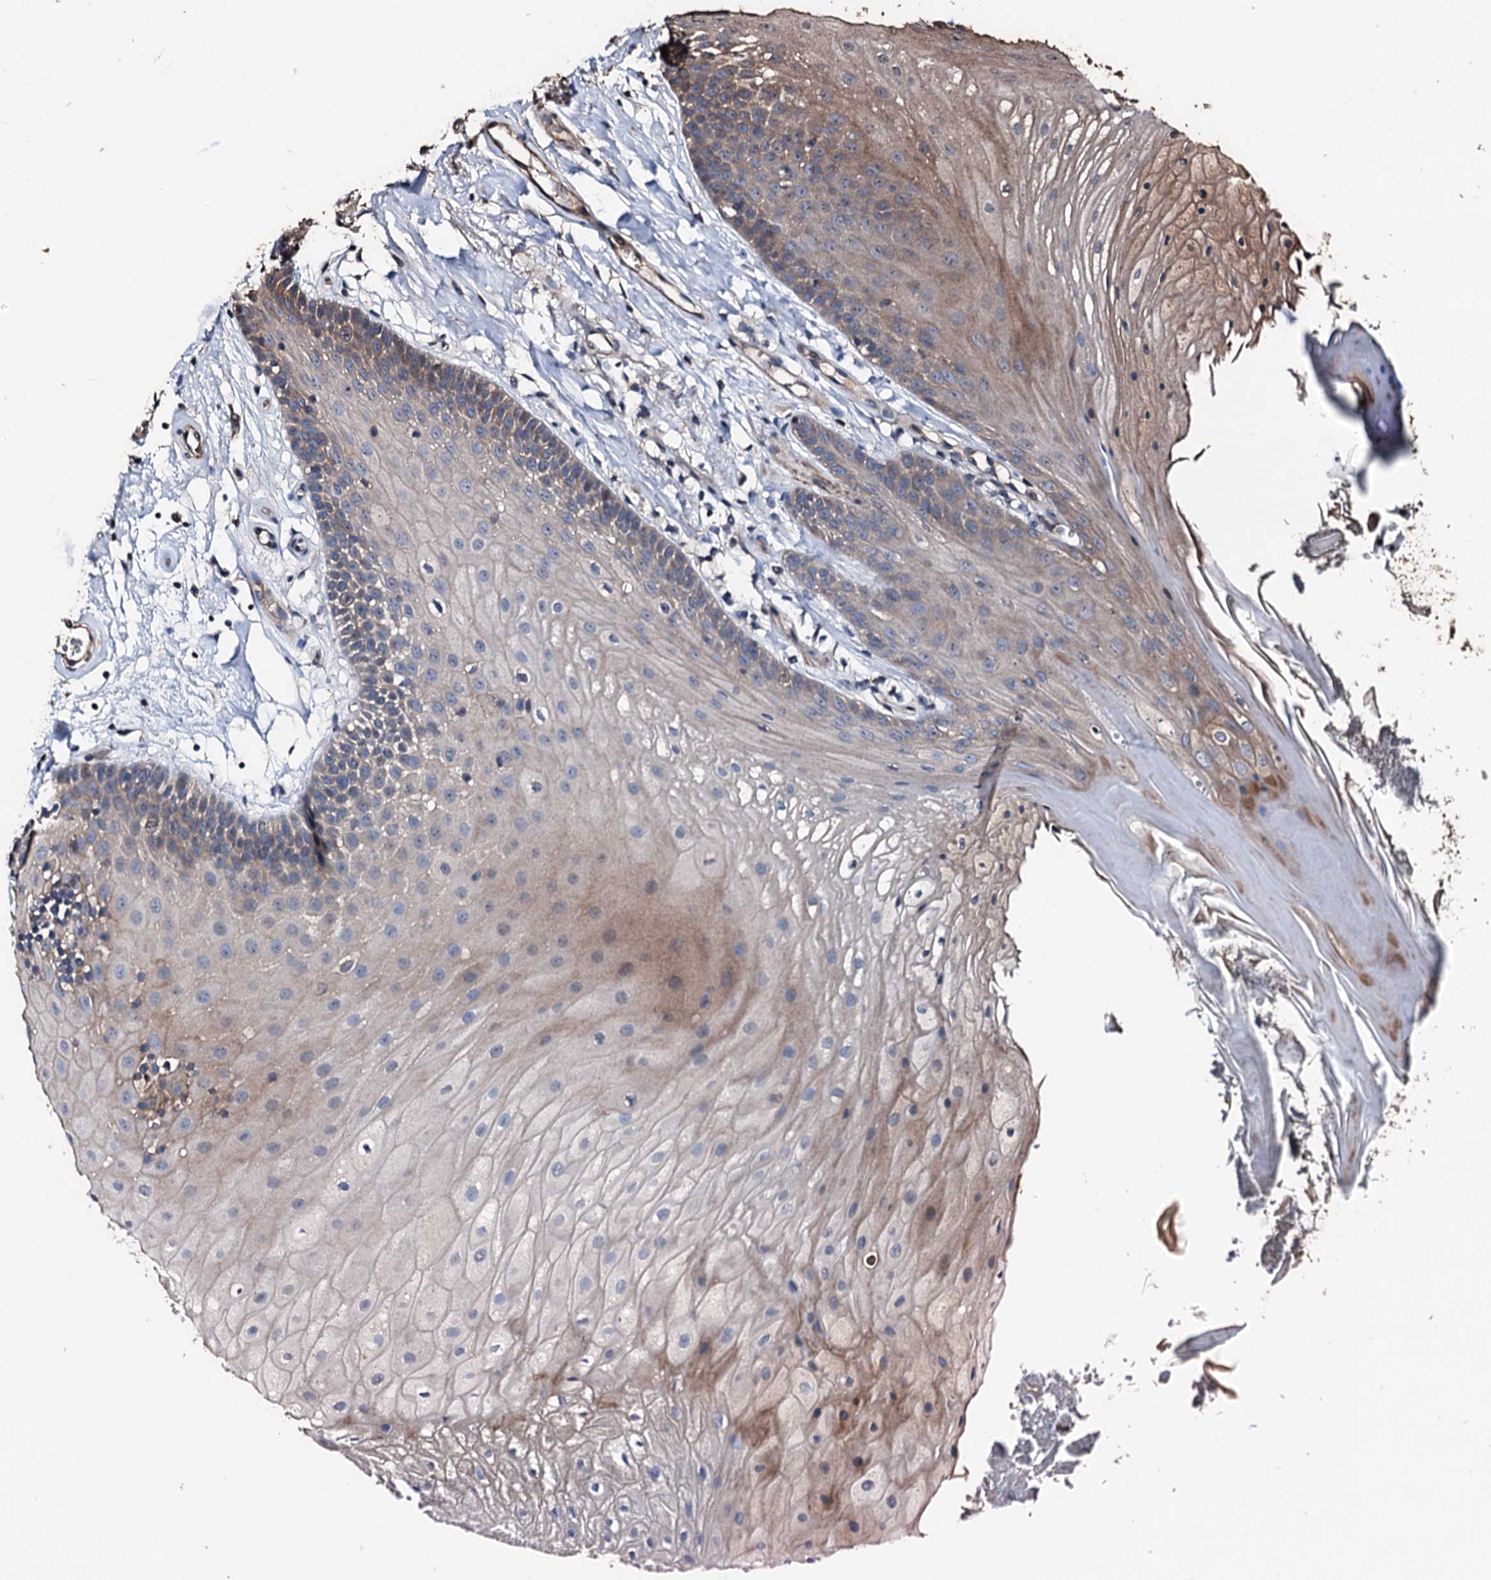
{"staining": {"intensity": "moderate", "quantity": "25%-75%", "location": "cytoplasmic/membranous"}, "tissue": "oral mucosa", "cell_type": "Squamous epithelial cells", "image_type": "normal", "snomed": [{"axis": "morphology", "description": "Normal tissue, NOS"}, {"axis": "topography", "description": "Oral tissue"}], "caption": "Immunohistochemical staining of unremarkable human oral mucosa reveals 25%-75% levels of moderate cytoplasmic/membranous protein positivity in about 25%-75% of squamous epithelial cells.", "gene": "KIF18A", "patient": {"sex": "female", "age": 80}}